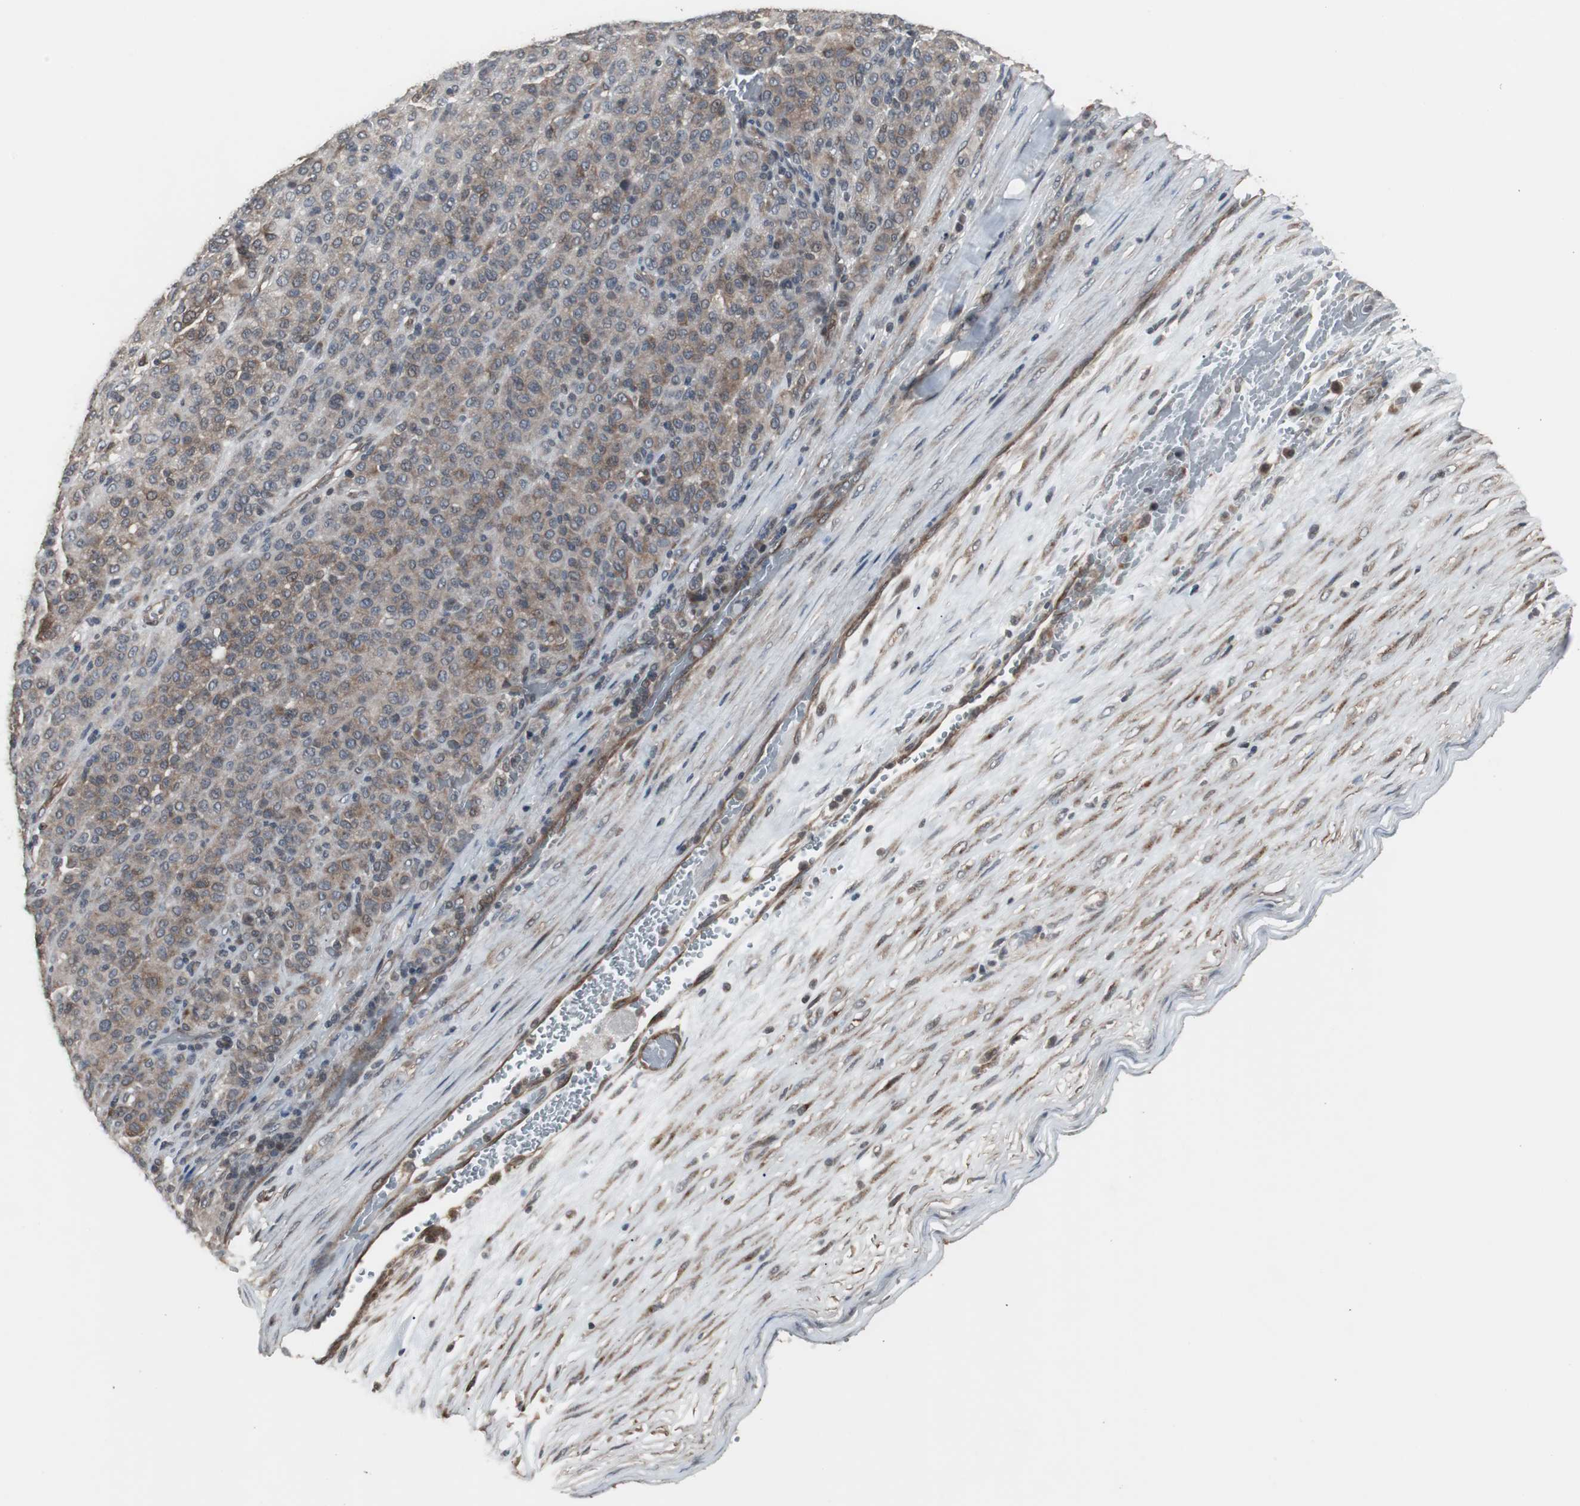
{"staining": {"intensity": "weak", "quantity": ">75%", "location": "cytoplasmic/membranous"}, "tissue": "melanoma", "cell_type": "Tumor cells", "image_type": "cancer", "snomed": [{"axis": "morphology", "description": "Malignant melanoma, Metastatic site"}, {"axis": "topography", "description": "Pancreas"}], "caption": "The immunohistochemical stain shows weak cytoplasmic/membranous expression in tumor cells of melanoma tissue. Nuclei are stained in blue.", "gene": "ATP2B2", "patient": {"sex": "female", "age": 30}}